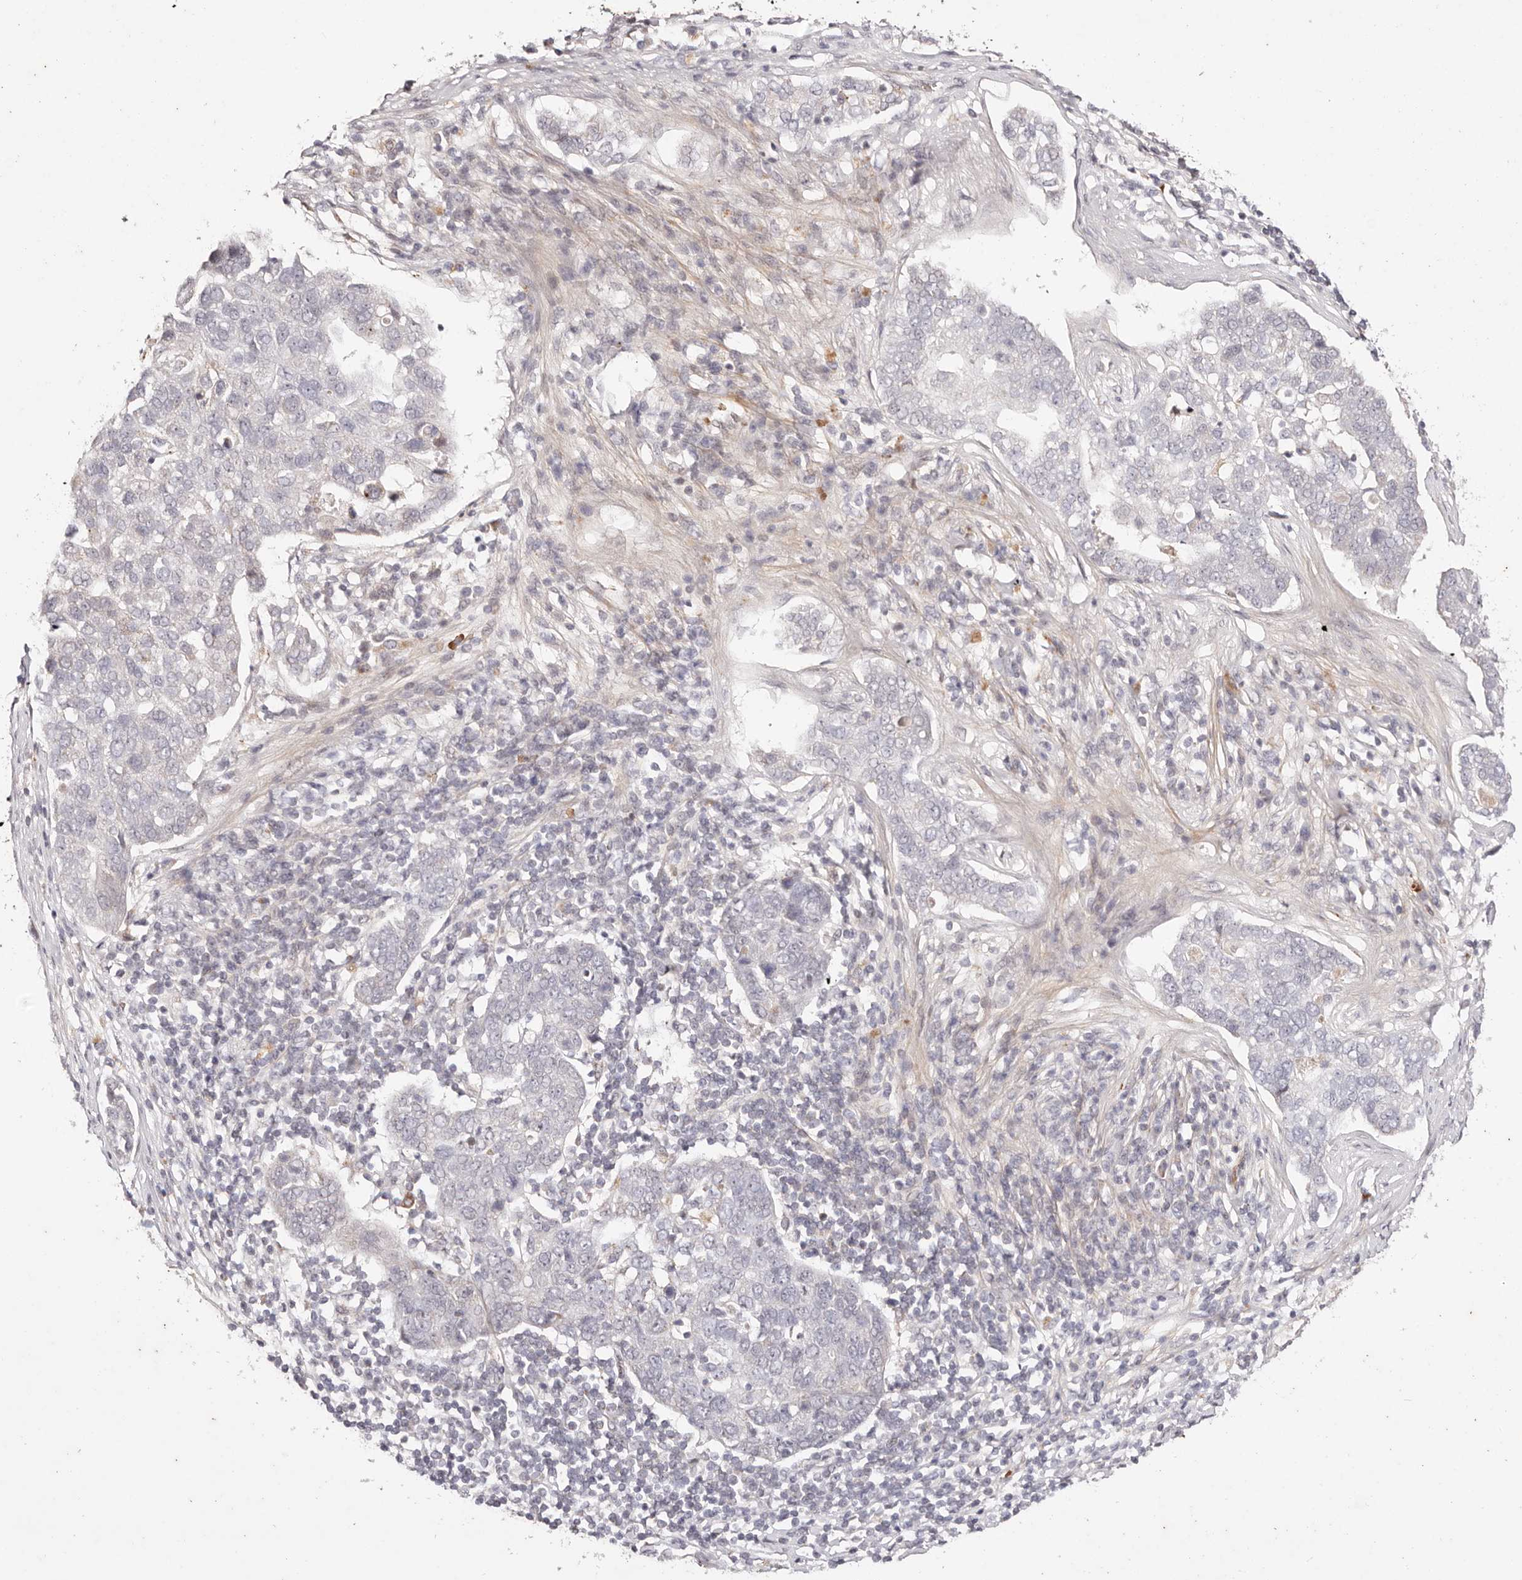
{"staining": {"intensity": "negative", "quantity": "none", "location": "none"}, "tissue": "pancreatic cancer", "cell_type": "Tumor cells", "image_type": "cancer", "snomed": [{"axis": "morphology", "description": "Adenocarcinoma, NOS"}, {"axis": "topography", "description": "Pancreas"}], "caption": "Tumor cells are negative for protein expression in human adenocarcinoma (pancreatic).", "gene": "WRN", "patient": {"sex": "female", "age": 61}}